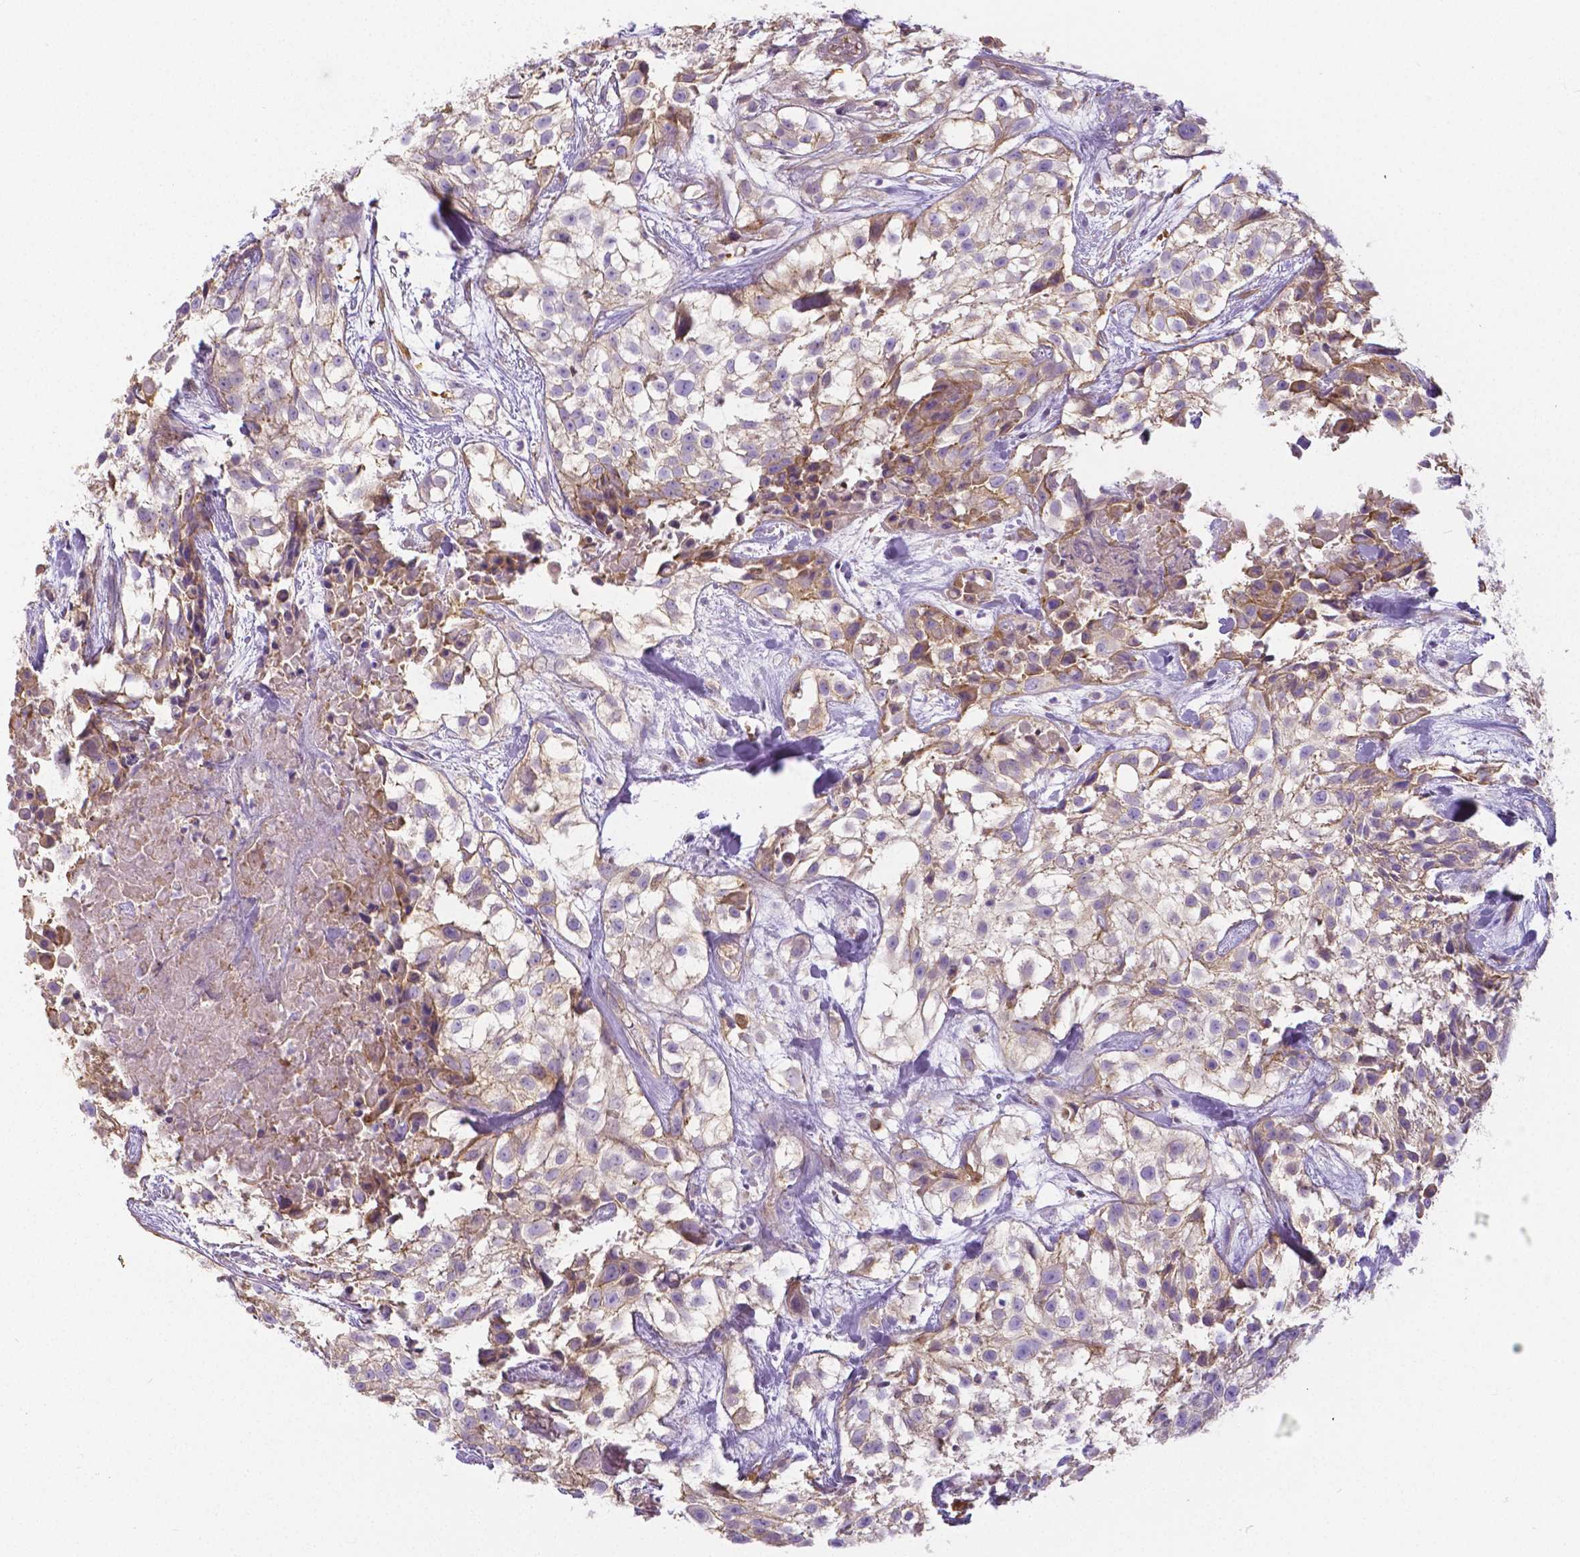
{"staining": {"intensity": "weak", "quantity": "25%-75%", "location": "cytoplasmic/membranous"}, "tissue": "urothelial cancer", "cell_type": "Tumor cells", "image_type": "cancer", "snomed": [{"axis": "morphology", "description": "Urothelial carcinoma, High grade"}, {"axis": "topography", "description": "Urinary bladder"}], "caption": "A low amount of weak cytoplasmic/membranous positivity is present in approximately 25%-75% of tumor cells in urothelial cancer tissue.", "gene": "CRMP1", "patient": {"sex": "male", "age": 56}}